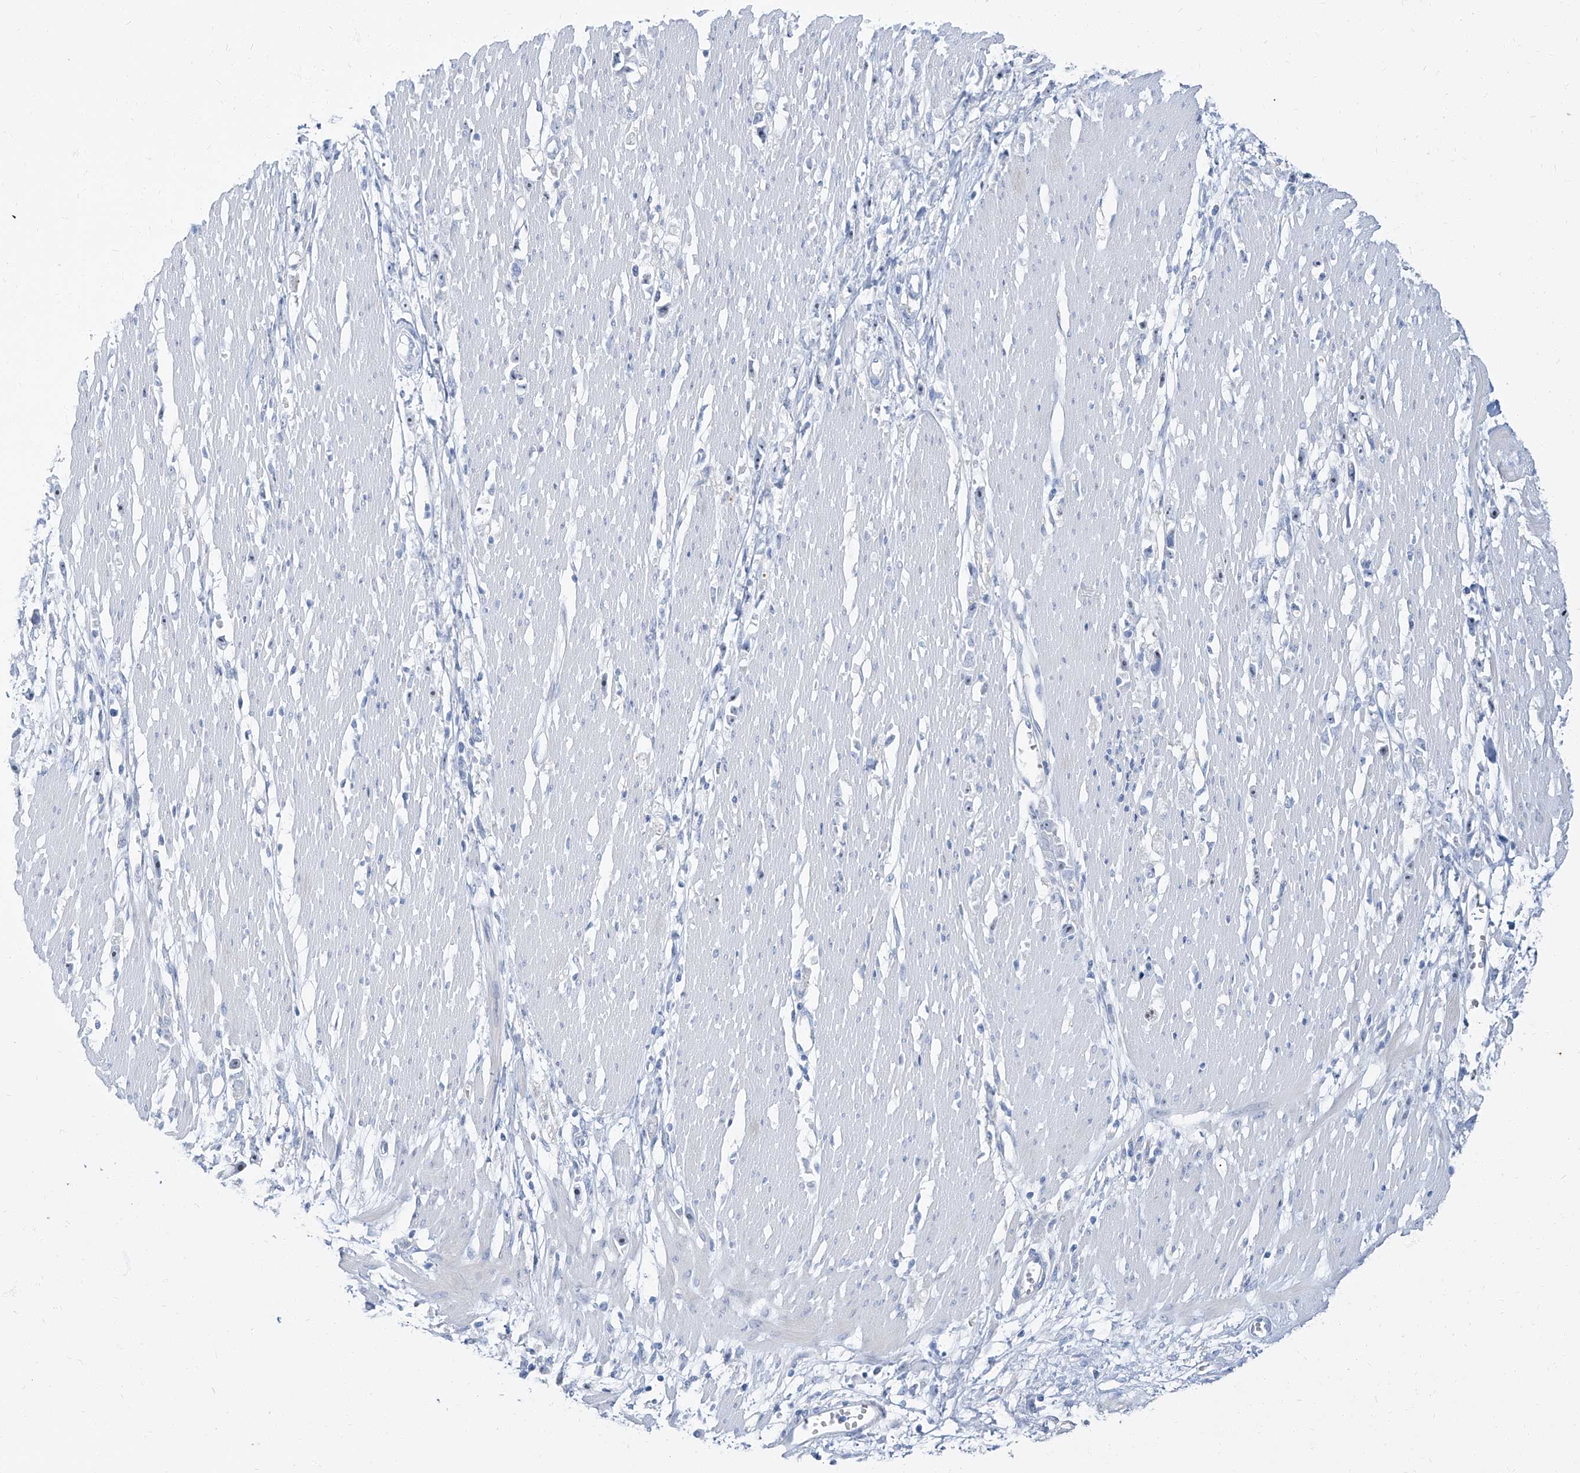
{"staining": {"intensity": "negative", "quantity": "none", "location": "none"}, "tissue": "stomach cancer", "cell_type": "Tumor cells", "image_type": "cancer", "snomed": [{"axis": "morphology", "description": "Adenocarcinoma, NOS"}, {"axis": "topography", "description": "Stomach"}], "caption": "High magnification brightfield microscopy of stomach cancer stained with DAB (3,3'-diaminobenzidine) (brown) and counterstained with hematoxylin (blue): tumor cells show no significant positivity.", "gene": "TXLNB", "patient": {"sex": "female", "age": 59}}